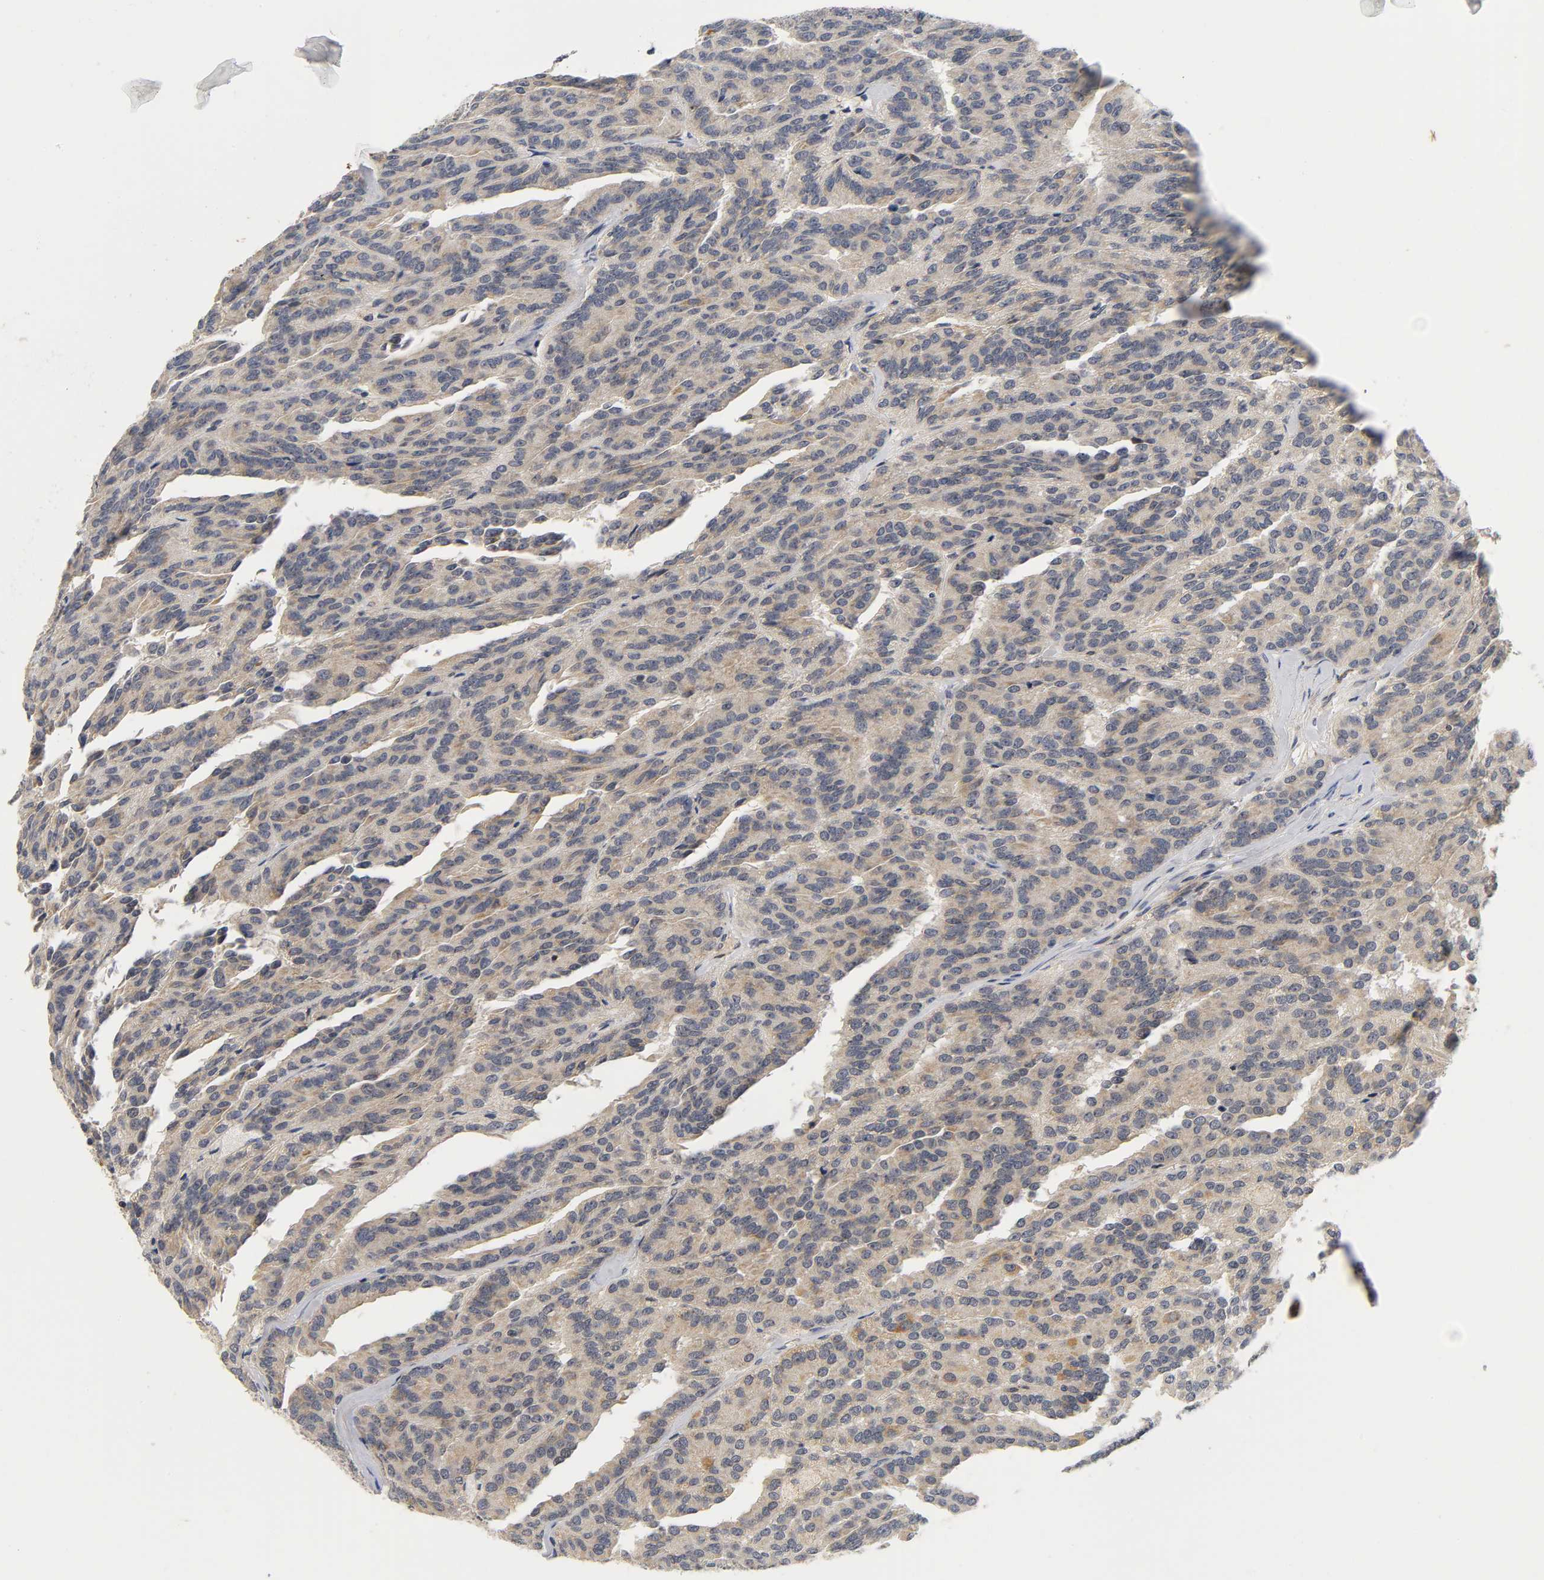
{"staining": {"intensity": "weak", "quantity": ">75%", "location": "cytoplasmic/membranous"}, "tissue": "renal cancer", "cell_type": "Tumor cells", "image_type": "cancer", "snomed": [{"axis": "morphology", "description": "Adenocarcinoma, NOS"}, {"axis": "topography", "description": "Kidney"}], "caption": "Renal cancer stained with a brown dye displays weak cytoplasmic/membranous positive staining in about >75% of tumor cells.", "gene": "NRP1", "patient": {"sex": "male", "age": 46}}